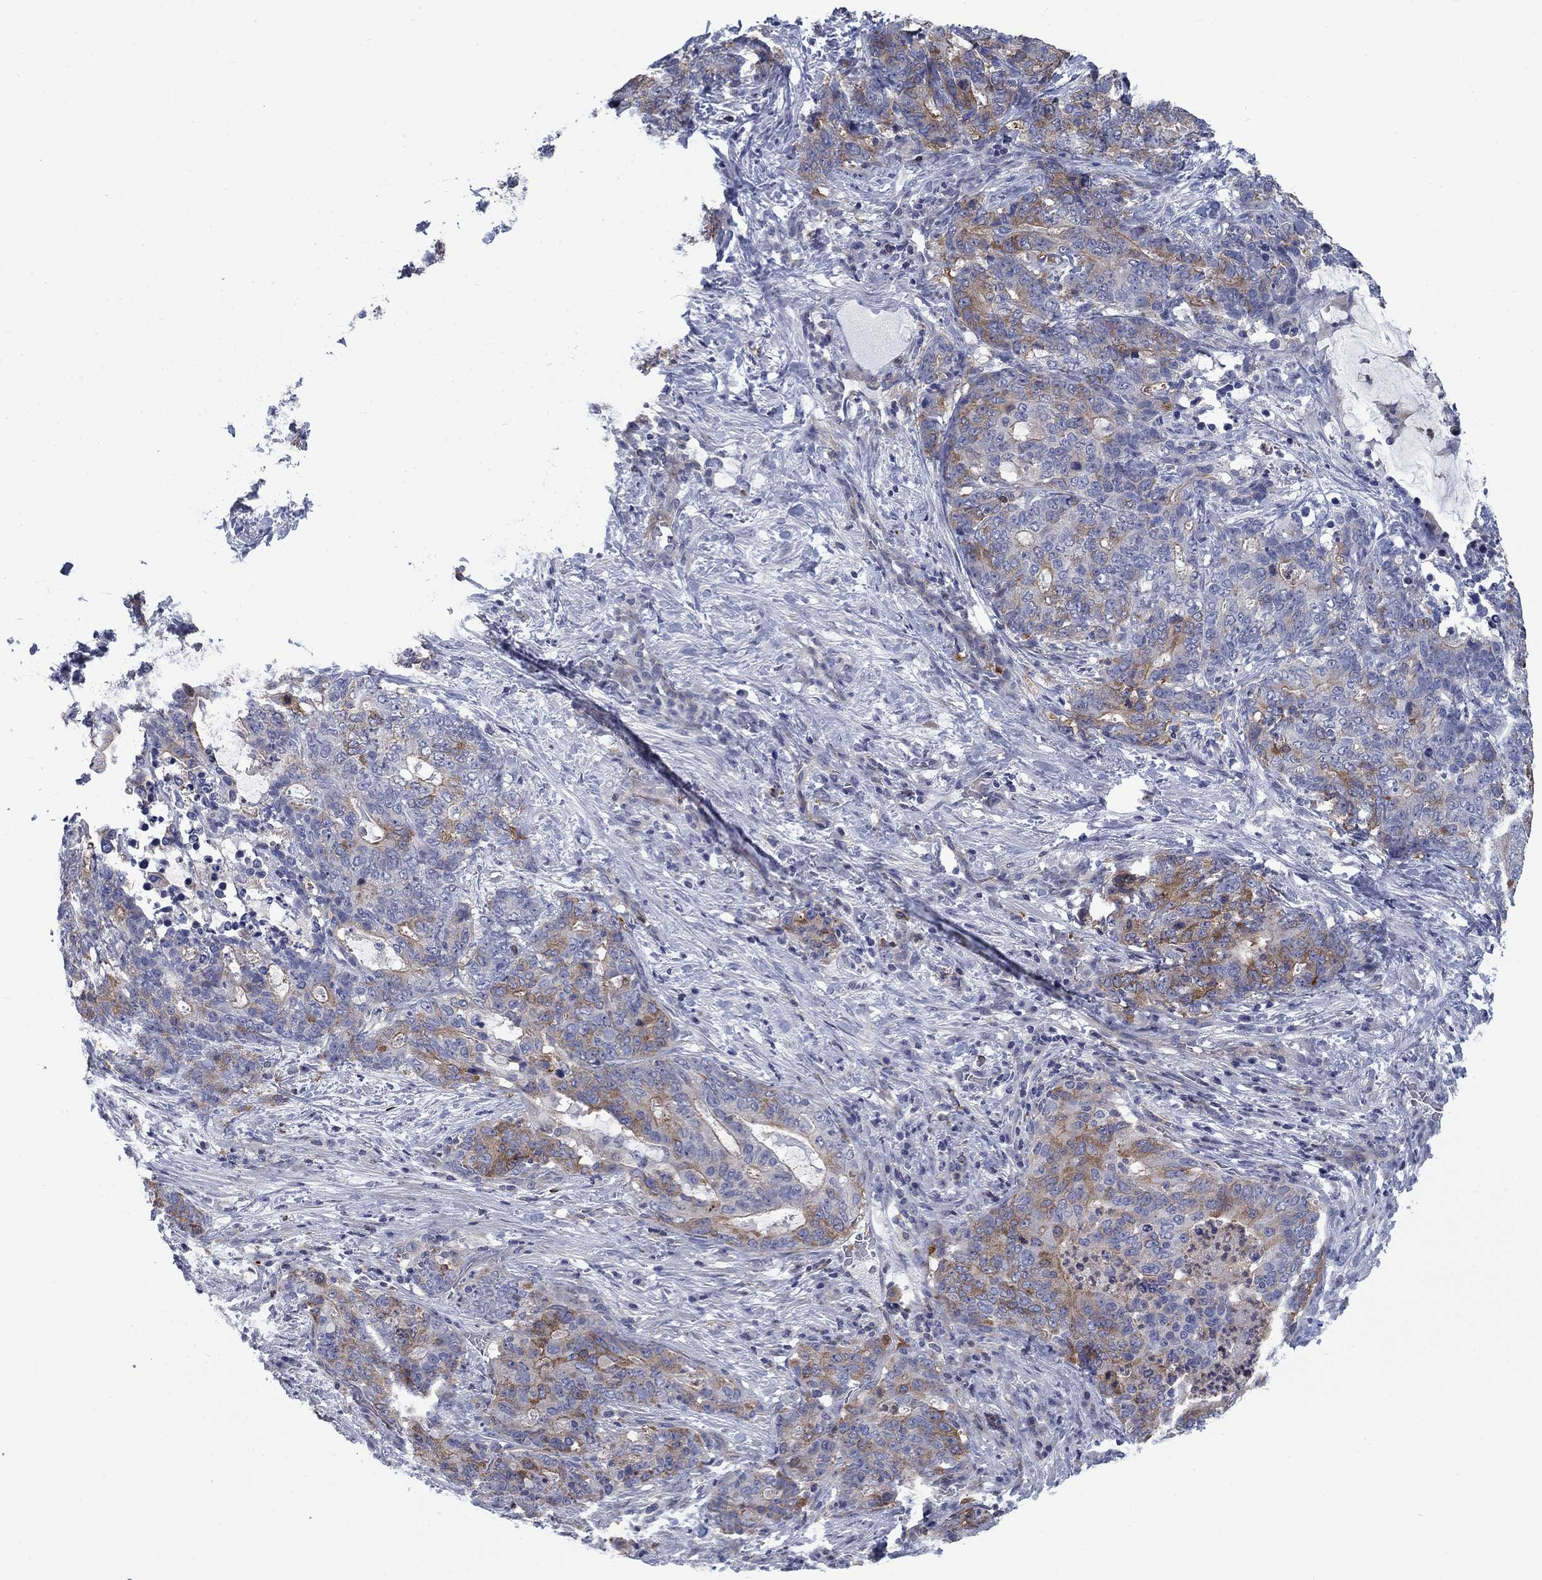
{"staining": {"intensity": "moderate", "quantity": "<25%", "location": "cytoplasmic/membranous"}, "tissue": "stomach cancer", "cell_type": "Tumor cells", "image_type": "cancer", "snomed": [{"axis": "morphology", "description": "Normal tissue, NOS"}, {"axis": "morphology", "description": "Adenocarcinoma, NOS"}, {"axis": "topography", "description": "Stomach"}], "caption": "Stomach cancer tissue exhibits moderate cytoplasmic/membranous positivity in approximately <25% of tumor cells", "gene": "KIF15", "patient": {"sex": "female", "age": 64}}